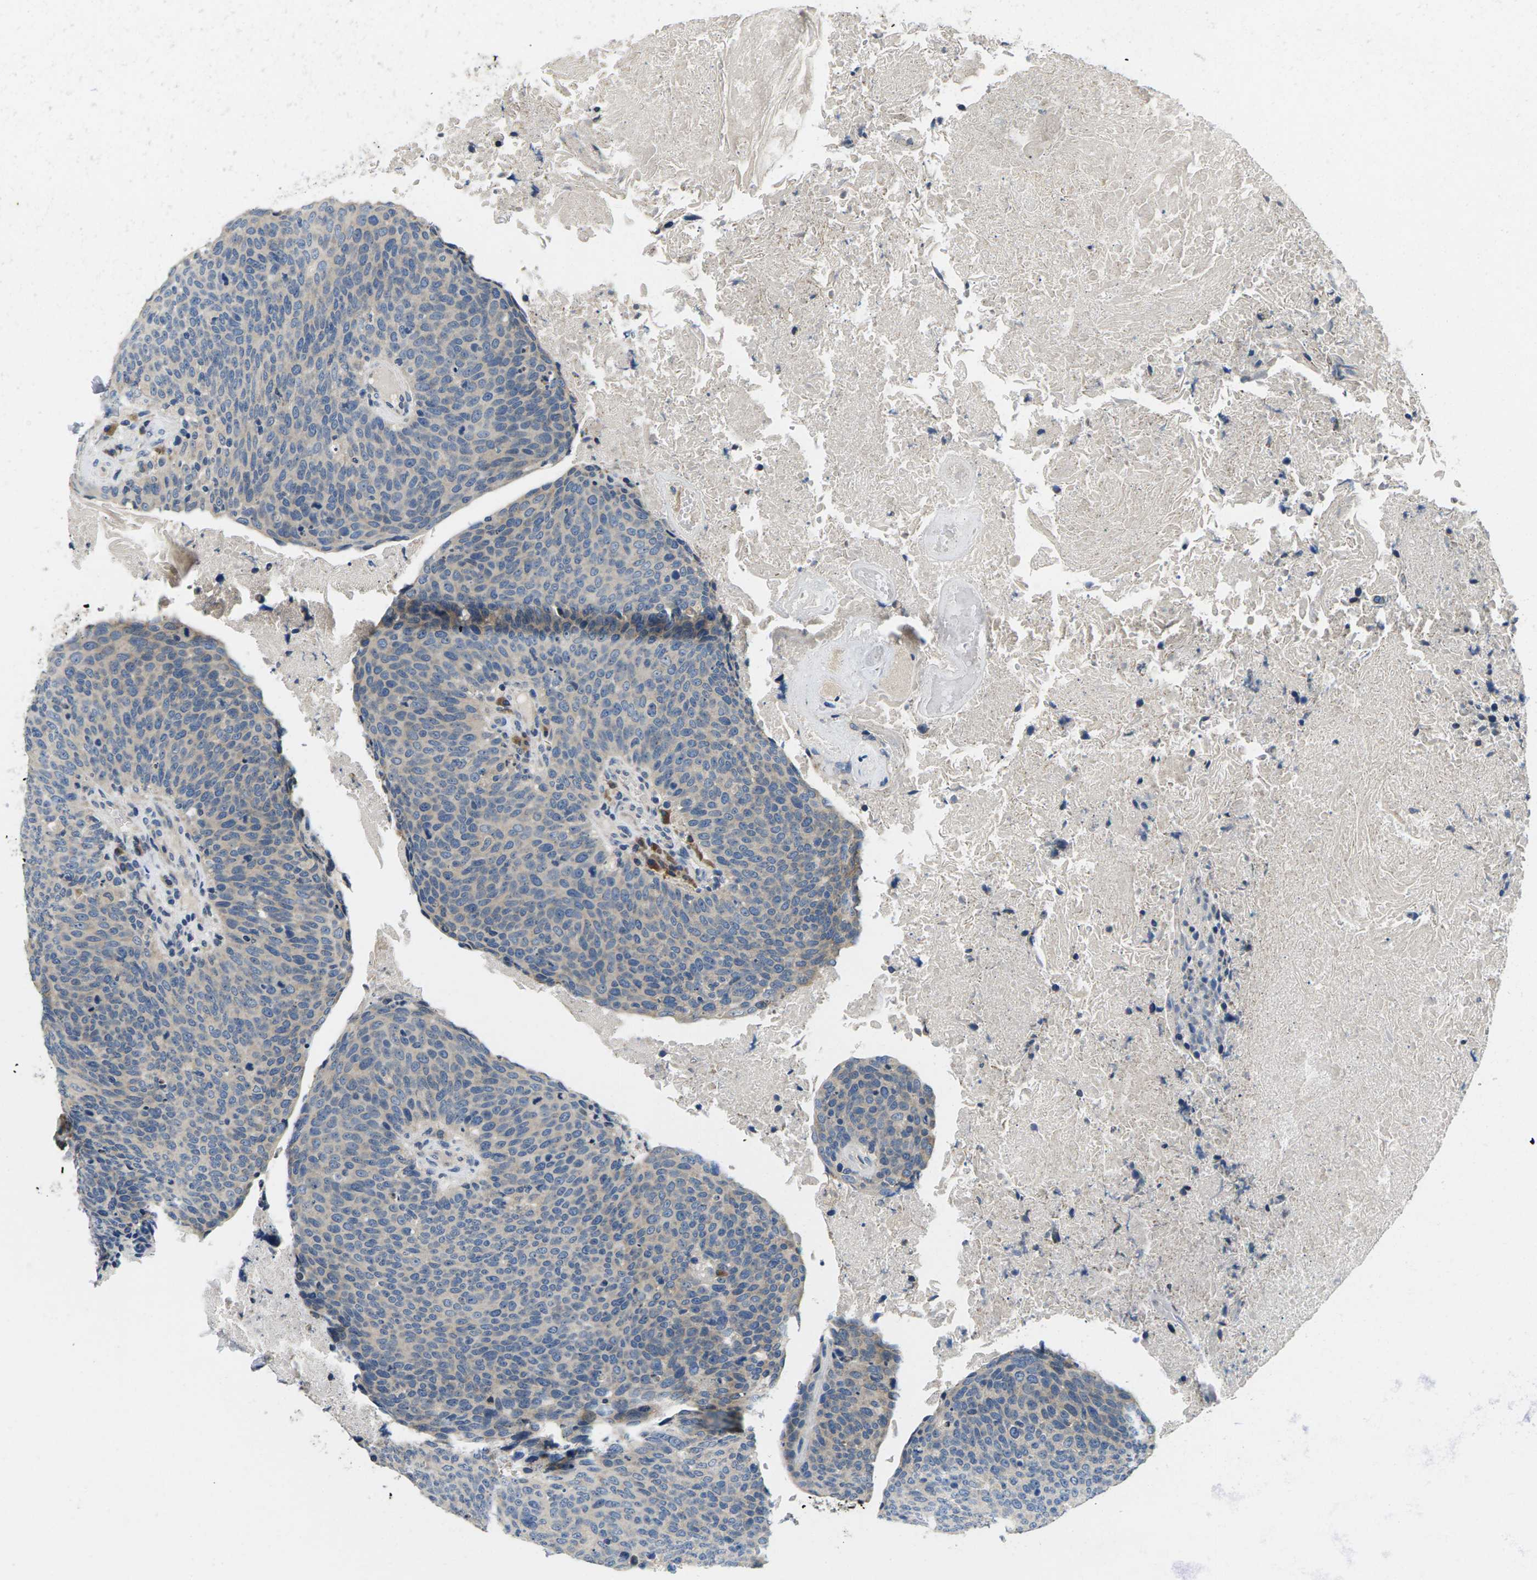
{"staining": {"intensity": "negative", "quantity": "none", "location": "none"}, "tissue": "head and neck cancer", "cell_type": "Tumor cells", "image_type": "cancer", "snomed": [{"axis": "morphology", "description": "Squamous cell carcinoma, NOS"}, {"axis": "morphology", "description": "Squamous cell carcinoma, metastatic, NOS"}, {"axis": "topography", "description": "Lymph node"}, {"axis": "topography", "description": "Head-Neck"}], "caption": "Tumor cells are negative for brown protein staining in head and neck cancer.", "gene": "ERGIC3", "patient": {"sex": "male", "age": 62}}